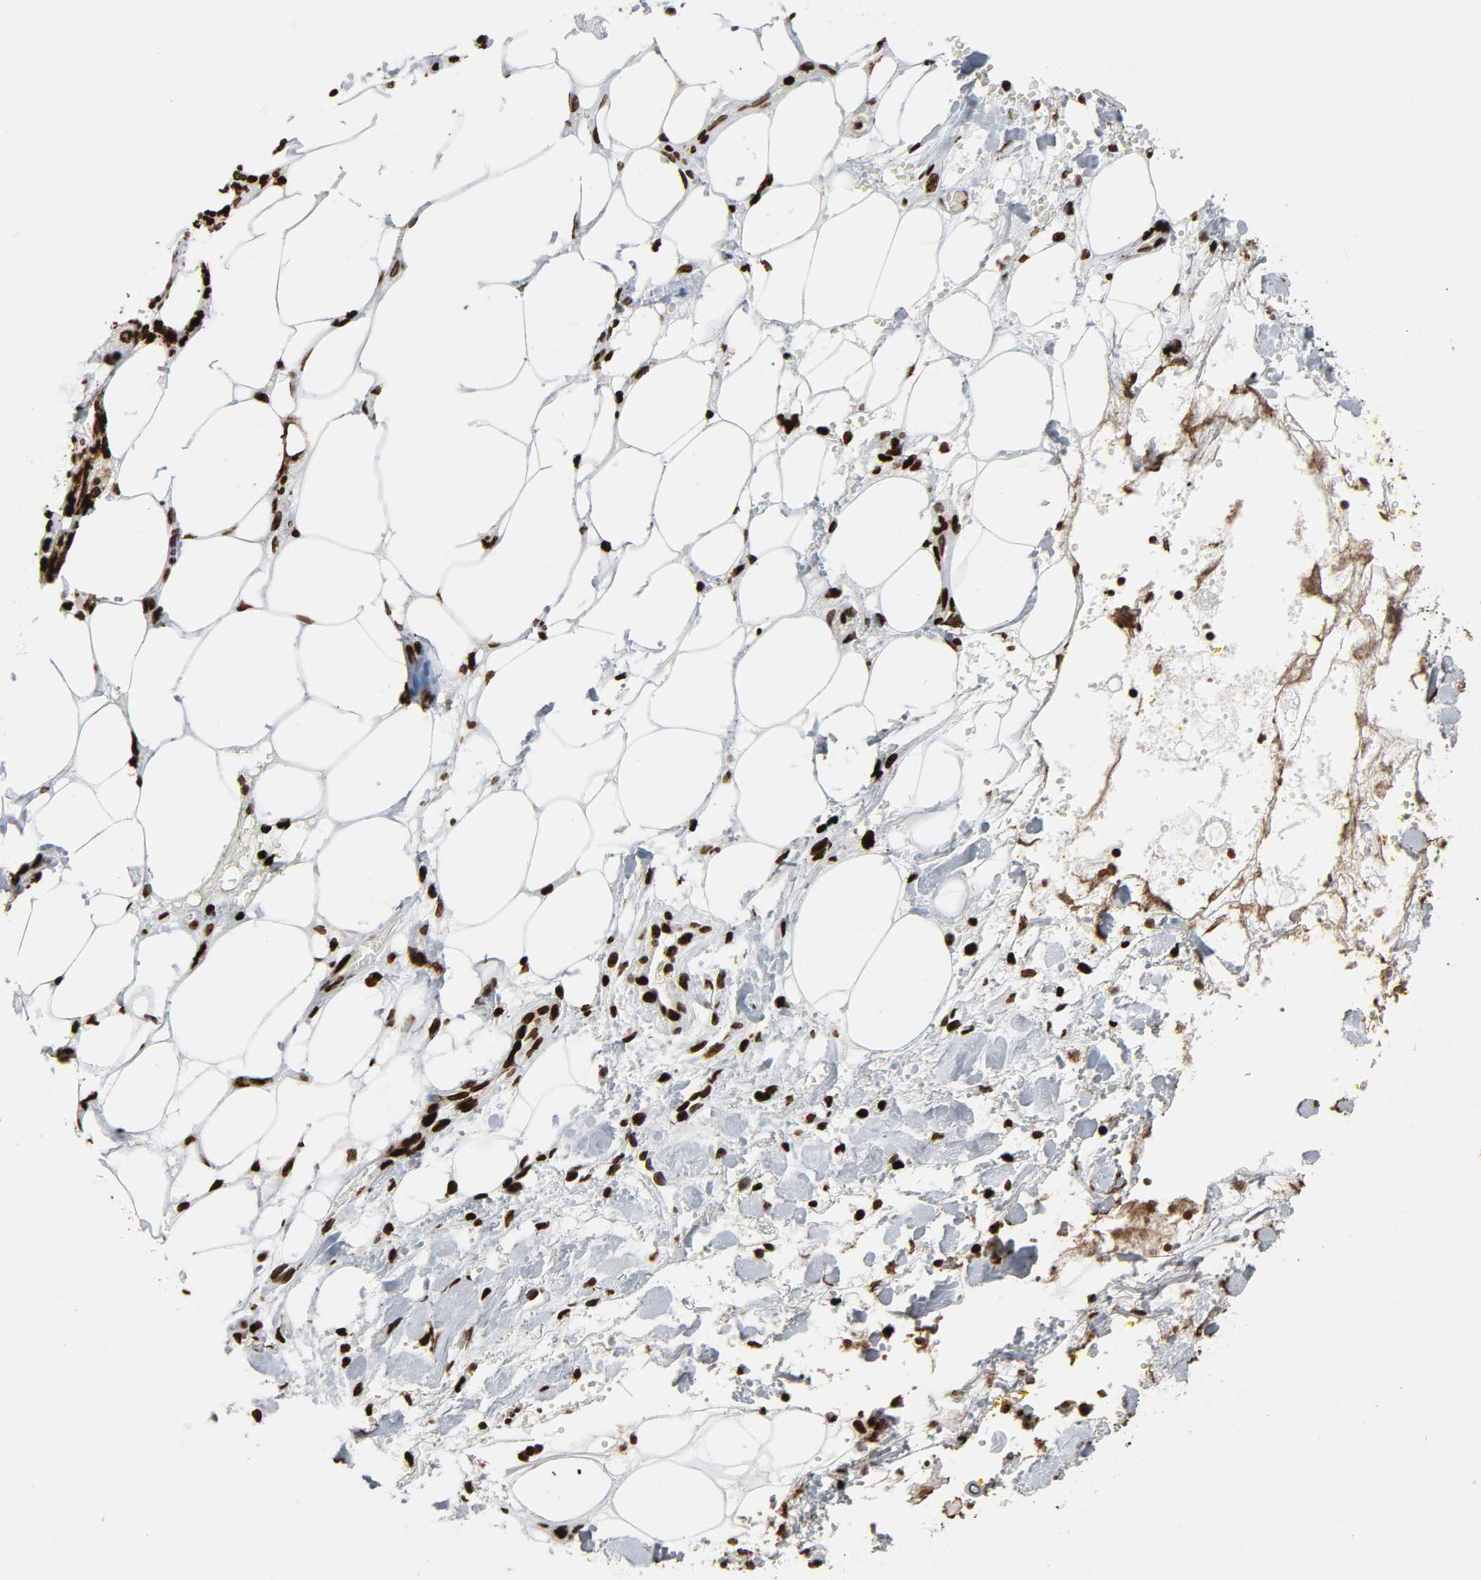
{"staining": {"intensity": "strong", "quantity": ">75%", "location": "nuclear"}, "tissue": "pancreatic cancer", "cell_type": "Tumor cells", "image_type": "cancer", "snomed": [{"axis": "morphology", "description": "Adenocarcinoma, NOS"}, {"axis": "topography", "description": "Pancreas"}], "caption": "Protein staining exhibits strong nuclear staining in approximately >75% of tumor cells in pancreatic cancer. (DAB = brown stain, brightfield microscopy at high magnification).", "gene": "RXRA", "patient": {"sex": "male", "age": 70}}